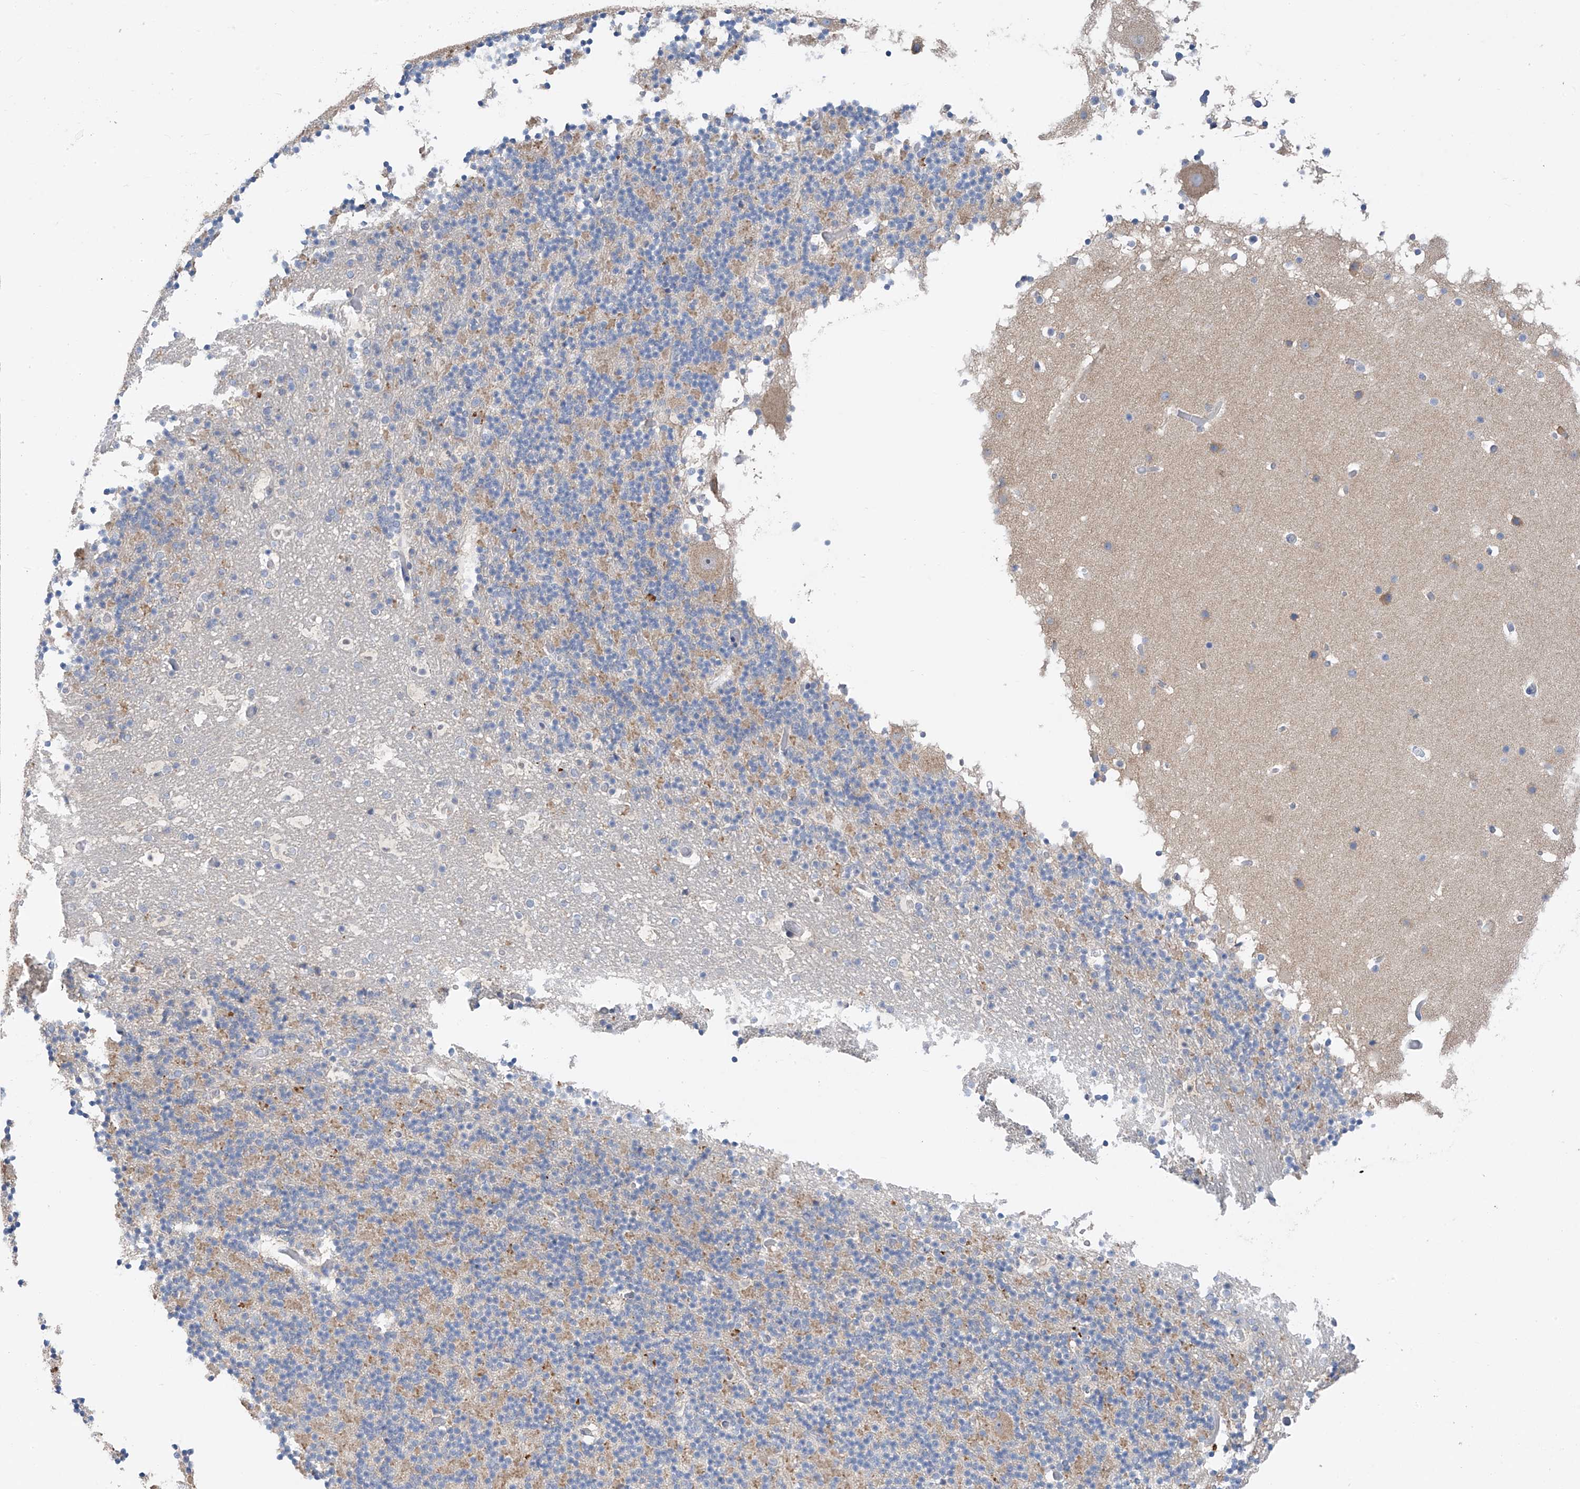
{"staining": {"intensity": "negative", "quantity": "none", "location": "none"}, "tissue": "cerebellum", "cell_type": "Cells in granular layer", "image_type": "normal", "snomed": [{"axis": "morphology", "description": "Normal tissue, NOS"}, {"axis": "topography", "description": "Cerebellum"}], "caption": "Cells in granular layer show no significant expression in benign cerebellum.", "gene": "RPL4", "patient": {"sex": "male", "age": 57}}